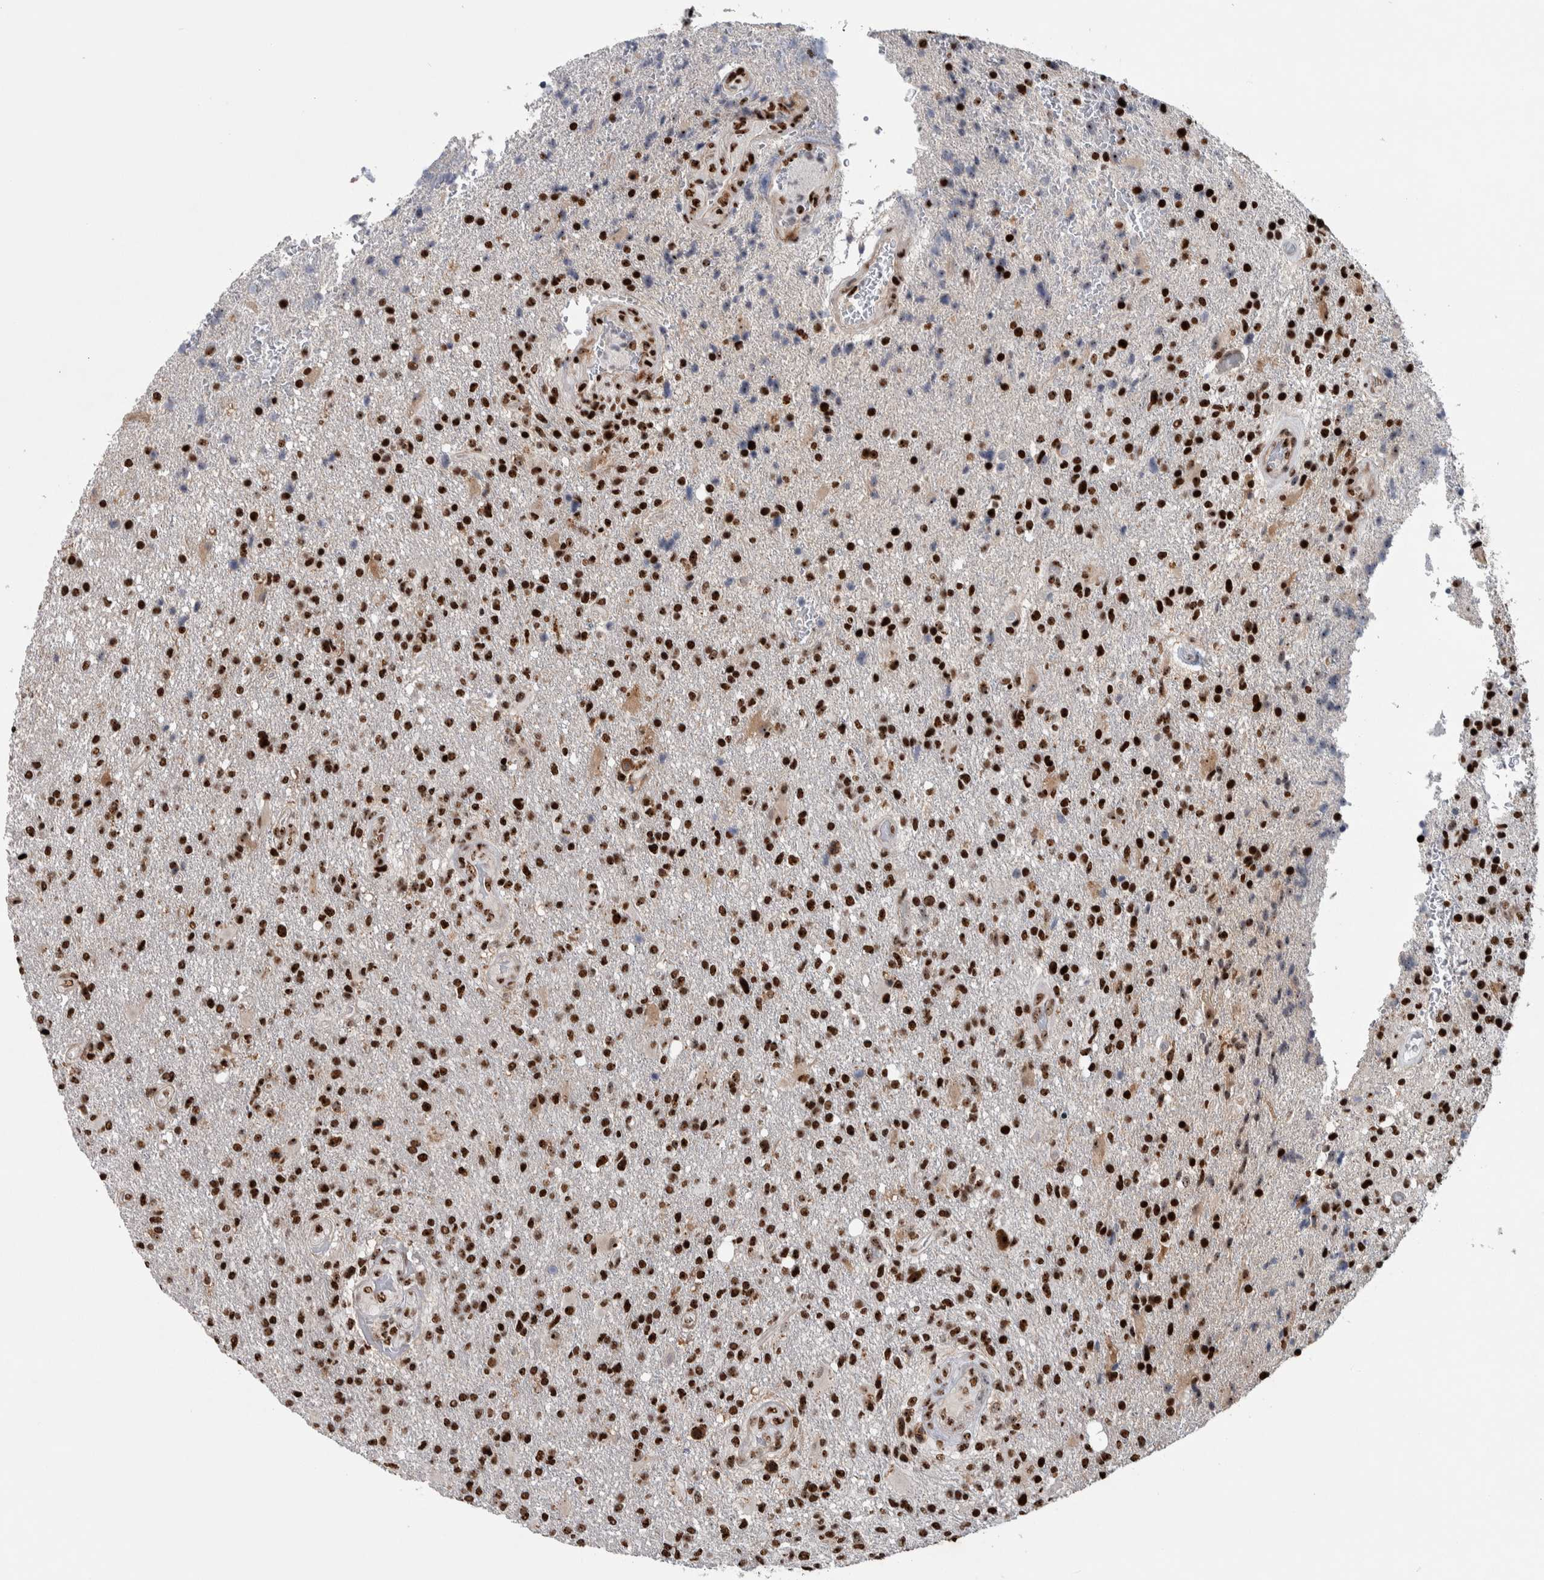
{"staining": {"intensity": "strong", "quantity": ">75%", "location": "nuclear"}, "tissue": "glioma", "cell_type": "Tumor cells", "image_type": "cancer", "snomed": [{"axis": "morphology", "description": "Glioma, malignant, High grade"}, {"axis": "topography", "description": "Brain"}], "caption": "Protein staining by immunohistochemistry shows strong nuclear staining in about >75% of tumor cells in glioma.", "gene": "NCL", "patient": {"sex": "male", "age": 72}}